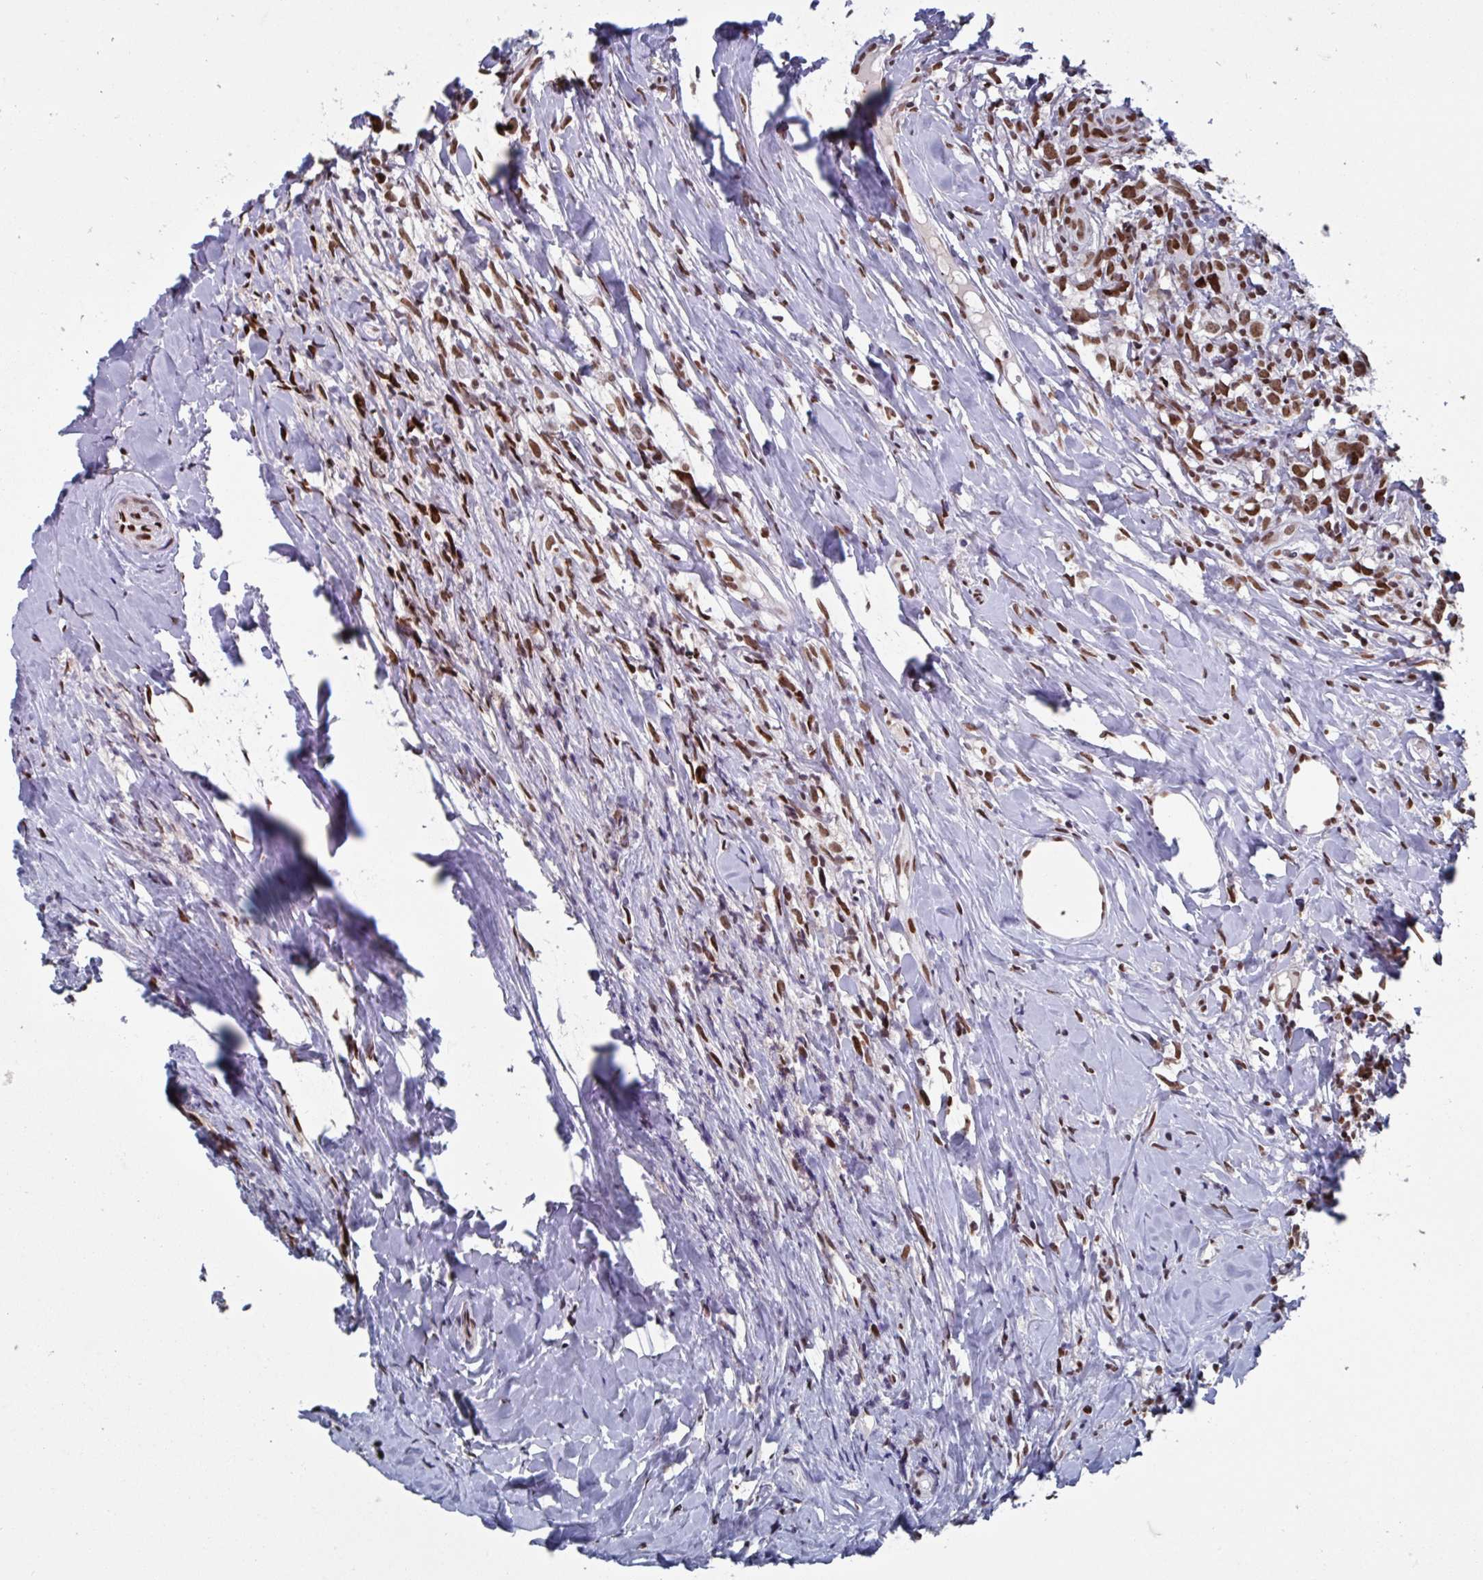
{"staining": {"intensity": "strong", "quantity": ">75%", "location": "nuclear"}, "tissue": "lymphoma", "cell_type": "Tumor cells", "image_type": "cancer", "snomed": [{"axis": "morphology", "description": "Hodgkin's disease, NOS"}, {"axis": "topography", "description": "No Tissue"}], "caption": "DAB (3,3'-diaminobenzidine) immunohistochemical staining of lymphoma shows strong nuclear protein positivity in about >75% of tumor cells. (IHC, brightfield microscopy, high magnification).", "gene": "ZNF607", "patient": {"sex": "female", "age": 21}}